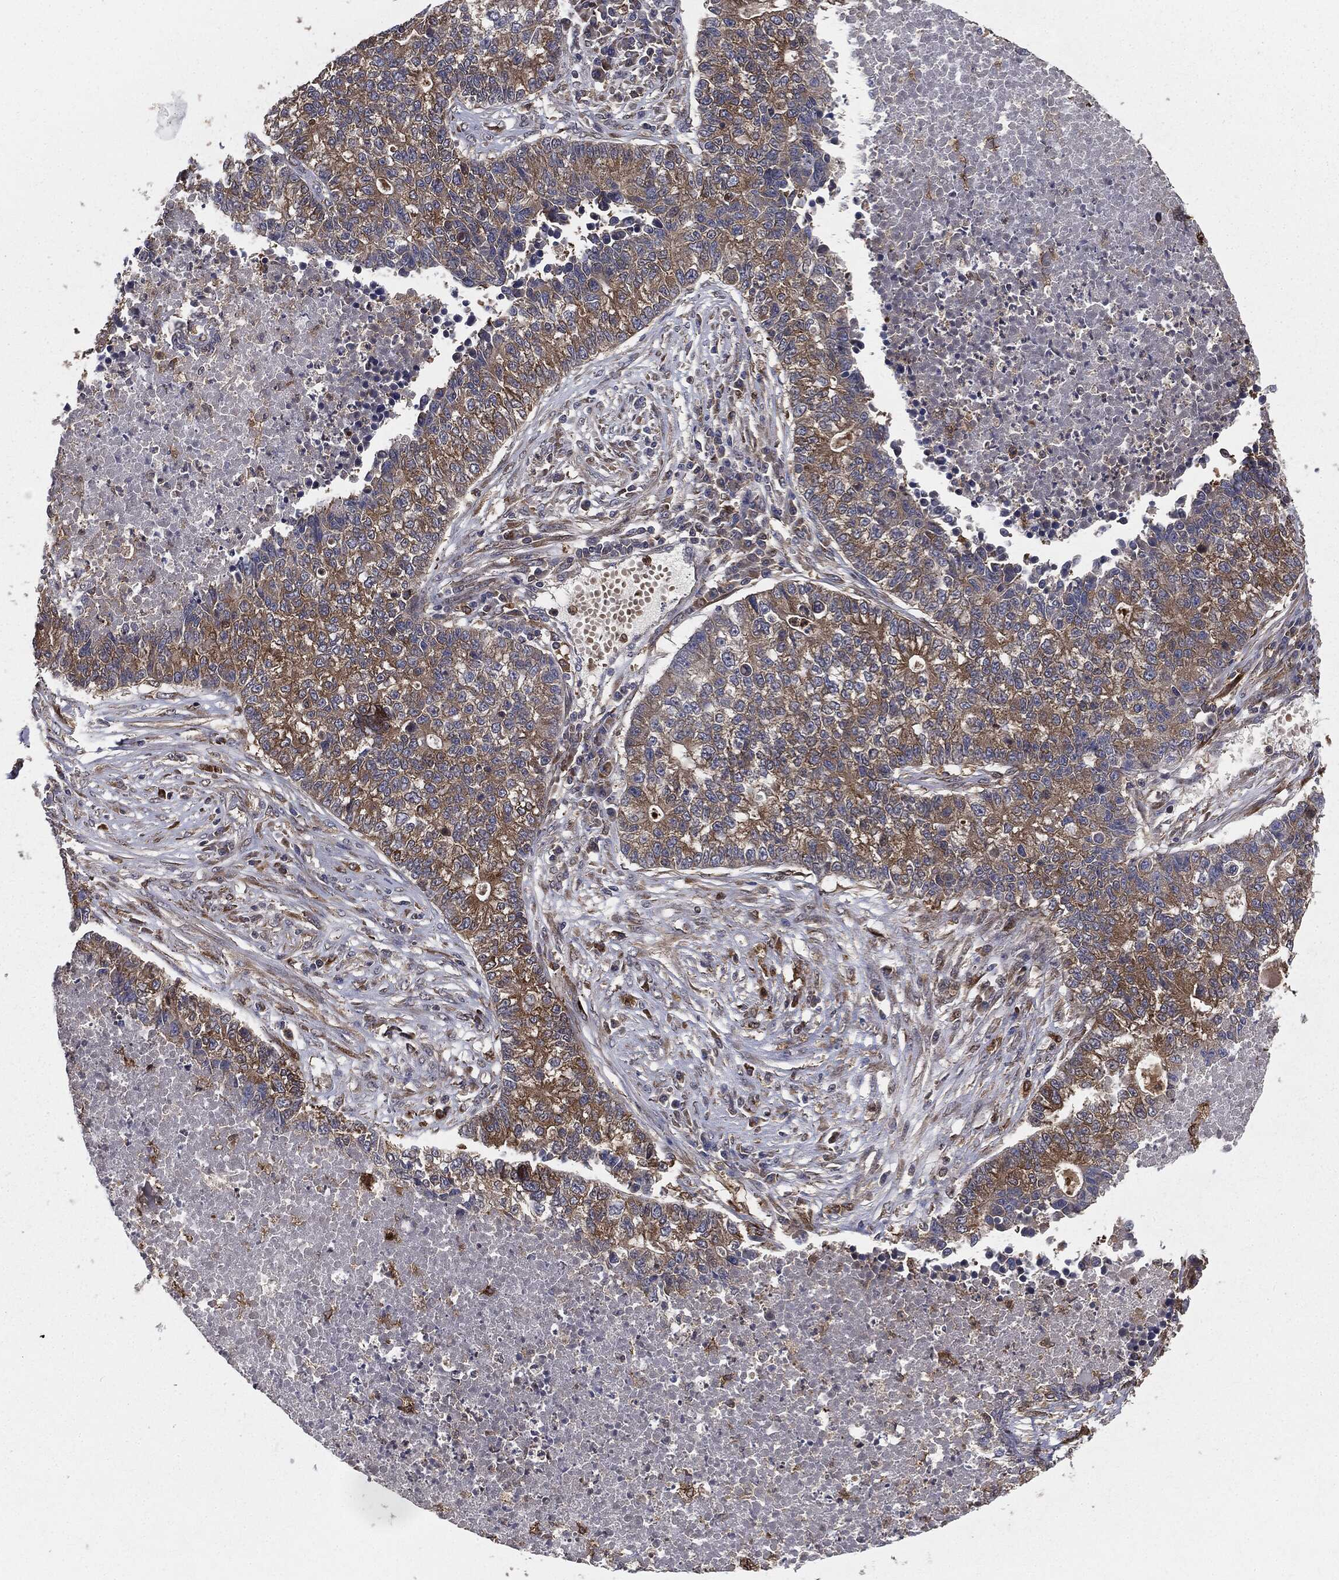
{"staining": {"intensity": "moderate", "quantity": "25%-75%", "location": "cytoplasmic/membranous"}, "tissue": "lung cancer", "cell_type": "Tumor cells", "image_type": "cancer", "snomed": [{"axis": "morphology", "description": "Adenocarcinoma, NOS"}, {"axis": "topography", "description": "Lung"}], "caption": "Lung adenocarcinoma stained for a protein (brown) displays moderate cytoplasmic/membranous positive staining in about 25%-75% of tumor cells.", "gene": "GNB5", "patient": {"sex": "male", "age": 57}}